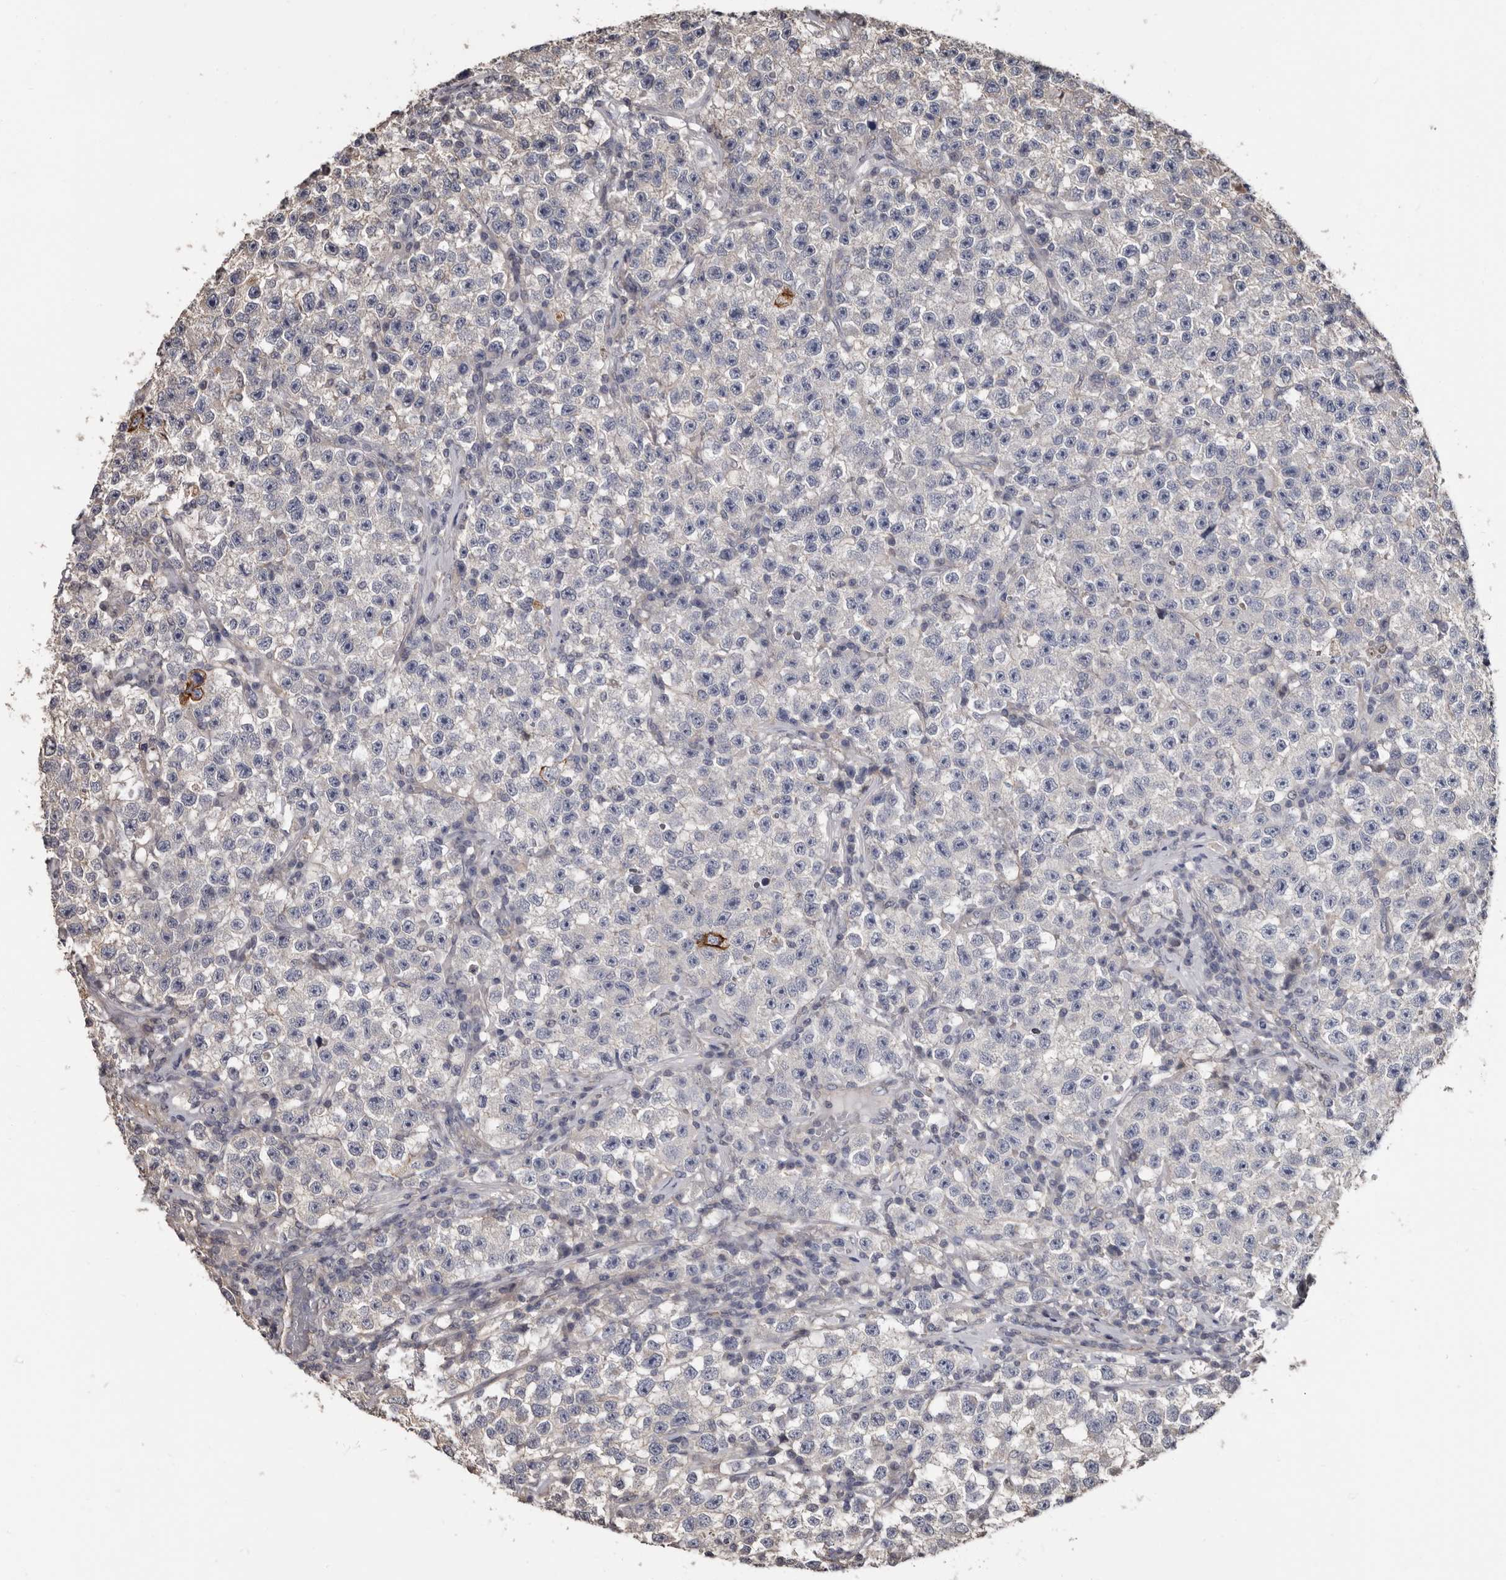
{"staining": {"intensity": "negative", "quantity": "none", "location": "none"}, "tissue": "testis cancer", "cell_type": "Tumor cells", "image_type": "cancer", "snomed": [{"axis": "morphology", "description": "Seminoma, NOS"}, {"axis": "topography", "description": "Testis"}], "caption": "A photomicrograph of testis cancer (seminoma) stained for a protein shows no brown staining in tumor cells. The staining is performed using DAB brown chromogen with nuclei counter-stained in using hematoxylin.", "gene": "MRPL18", "patient": {"sex": "male", "age": 22}}